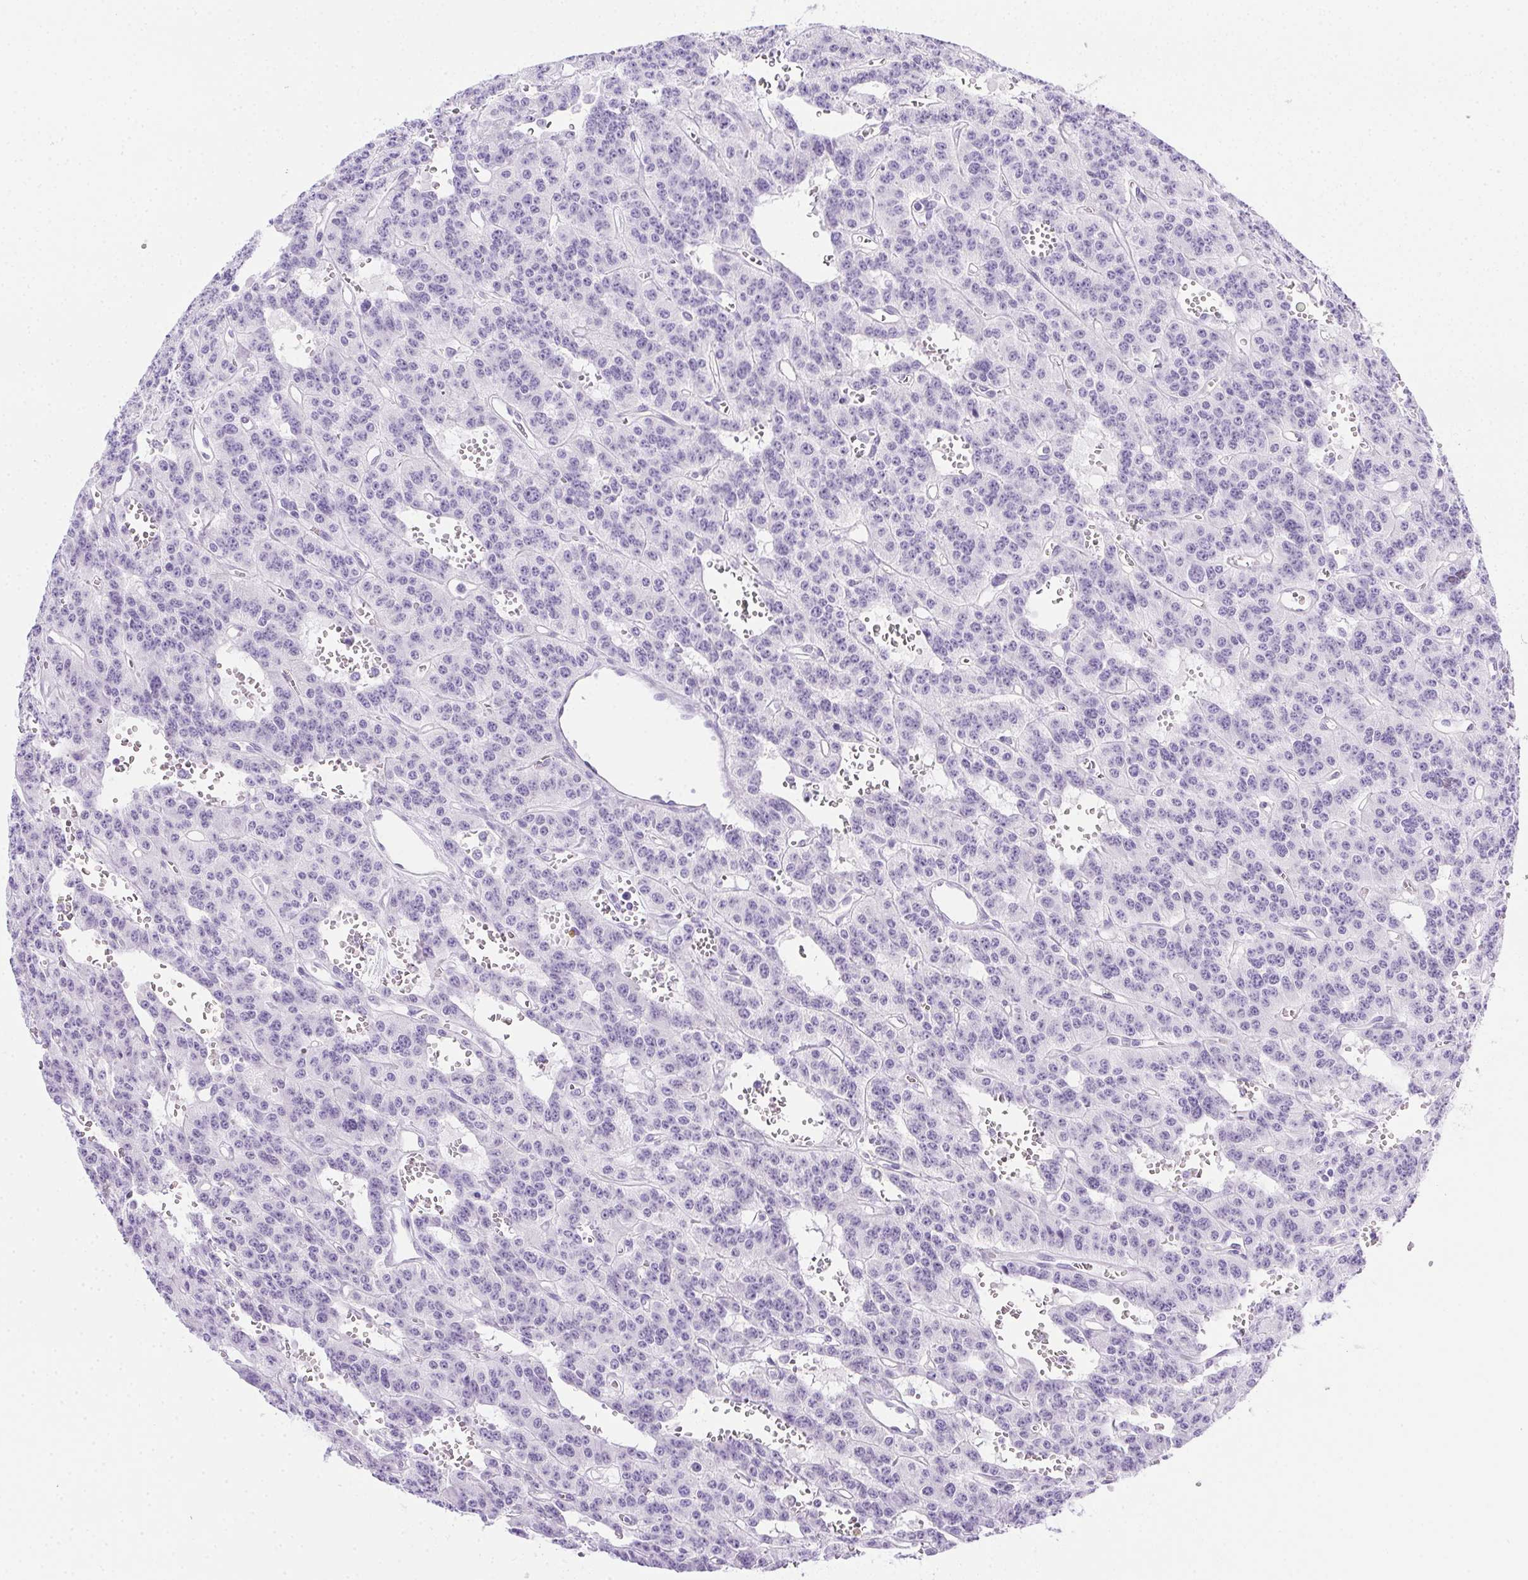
{"staining": {"intensity": "negative", "quantity": "none", "location": "none"}, "tissue": "carcinoid", "cell_type": "Tumor cells", "image_type": "cancer", "snomed": [{"axis": "morphology", "description": "Carcinoid, malignant, NOS"}, {"axis": "topography", "description": "Lung"}], "caption": "Tumor cells are negative for protein expression in human carcinoid (malignant). (DAB IHC with hematoxylin counter stain).", "gene": "SPACA5B", "patient": {"sex": "female", "age": 71}}